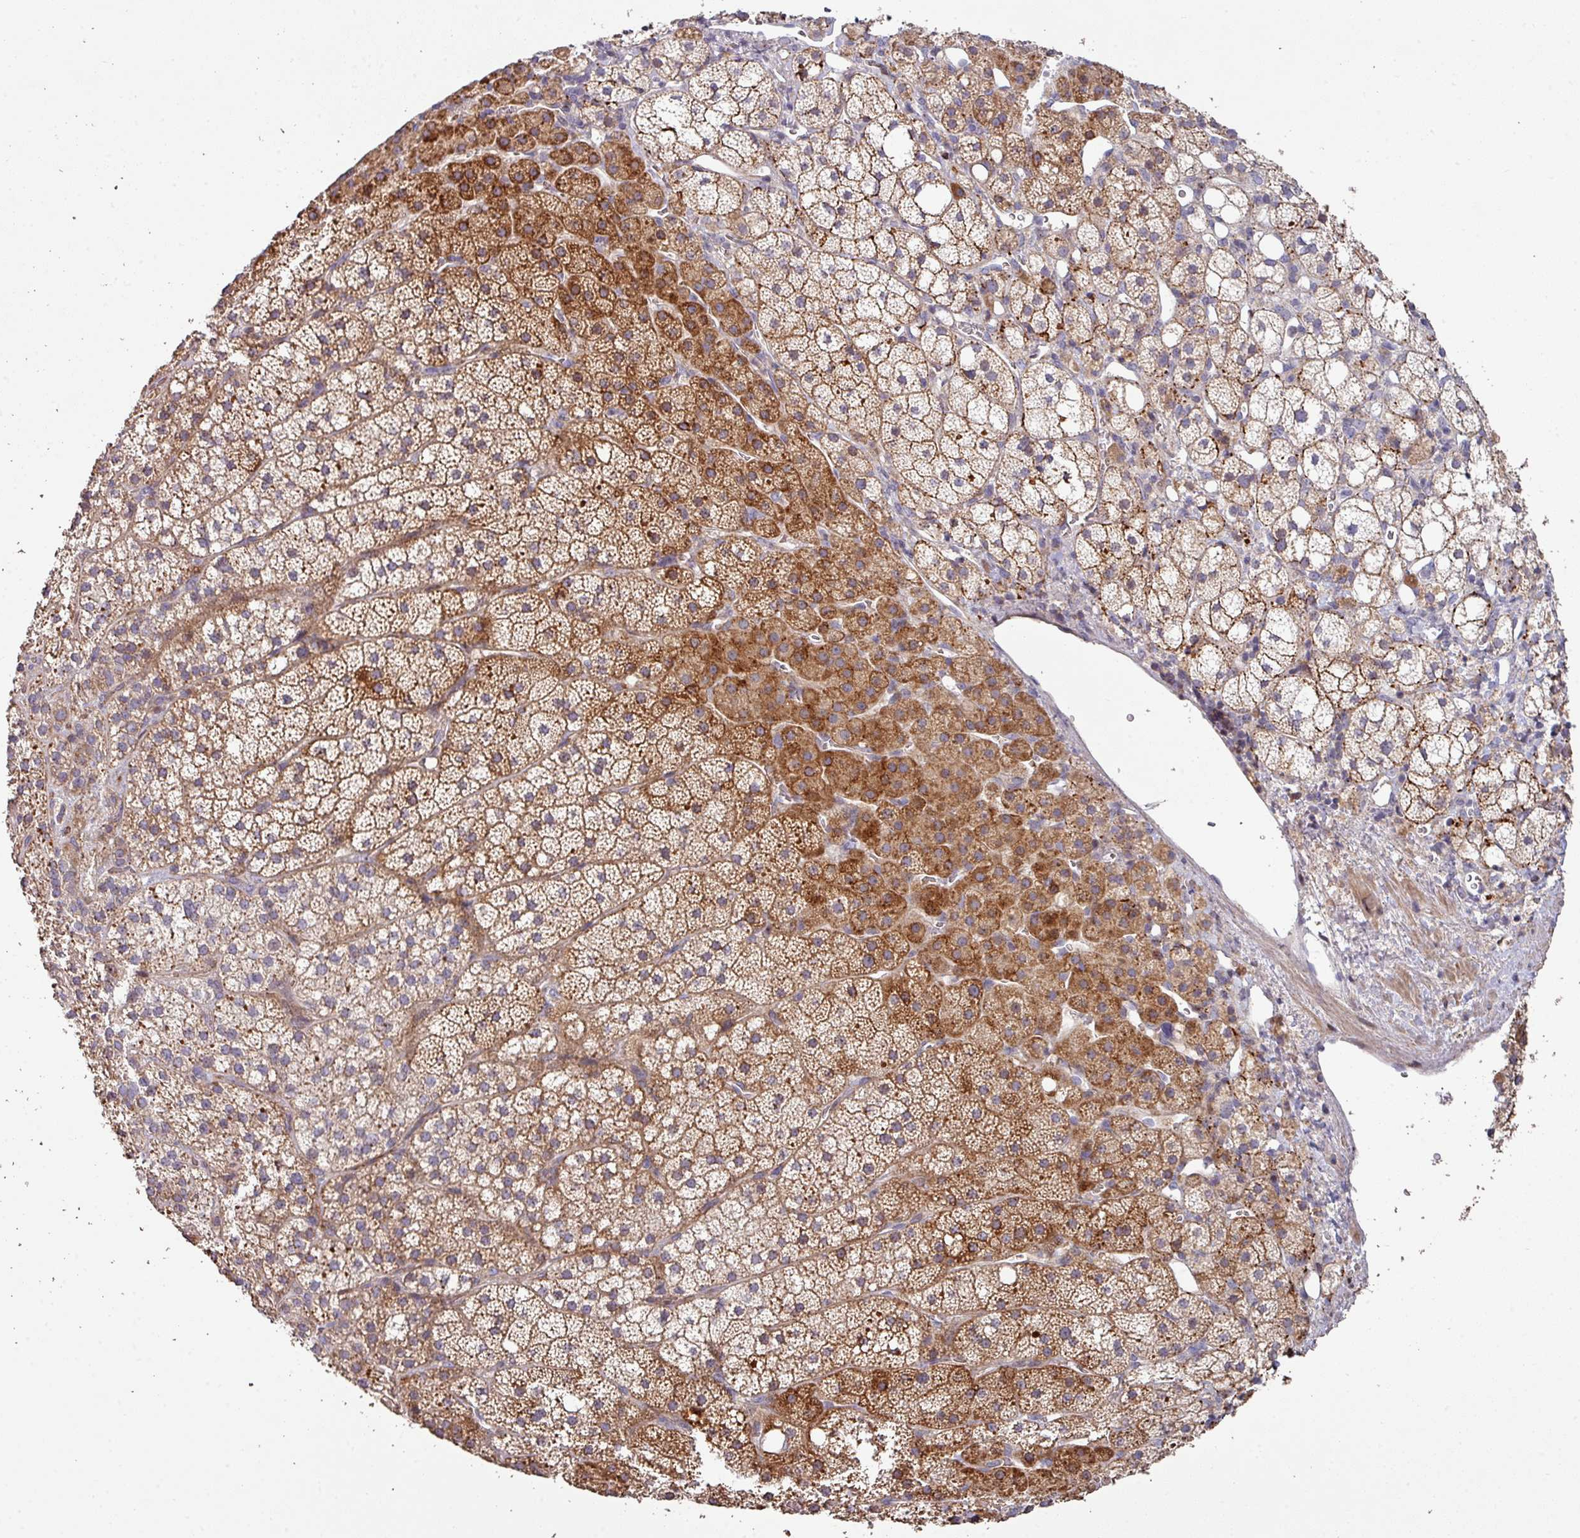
{"staining": {"intensity": "strong", "quantity": ">75%", "location": "cytoplasmic/membranous"}, "tissue": "adrenal gland", "cell_type": "Glandular cells", "image_type": "normal", "snomed": [{"axis": "morphology", "description": "Normal tissue, NOS"}, {"axis": "topography", "description": "Adrenal gland"}], "caption": "Benign adrenal gland demonstrates strong cytoplasmic/membranous expression in approximately >75% of glandular cells, visualized by immunohistochemistry.", "gene": "RPL23A", "patient": {"sex": "male", "age": 53}}